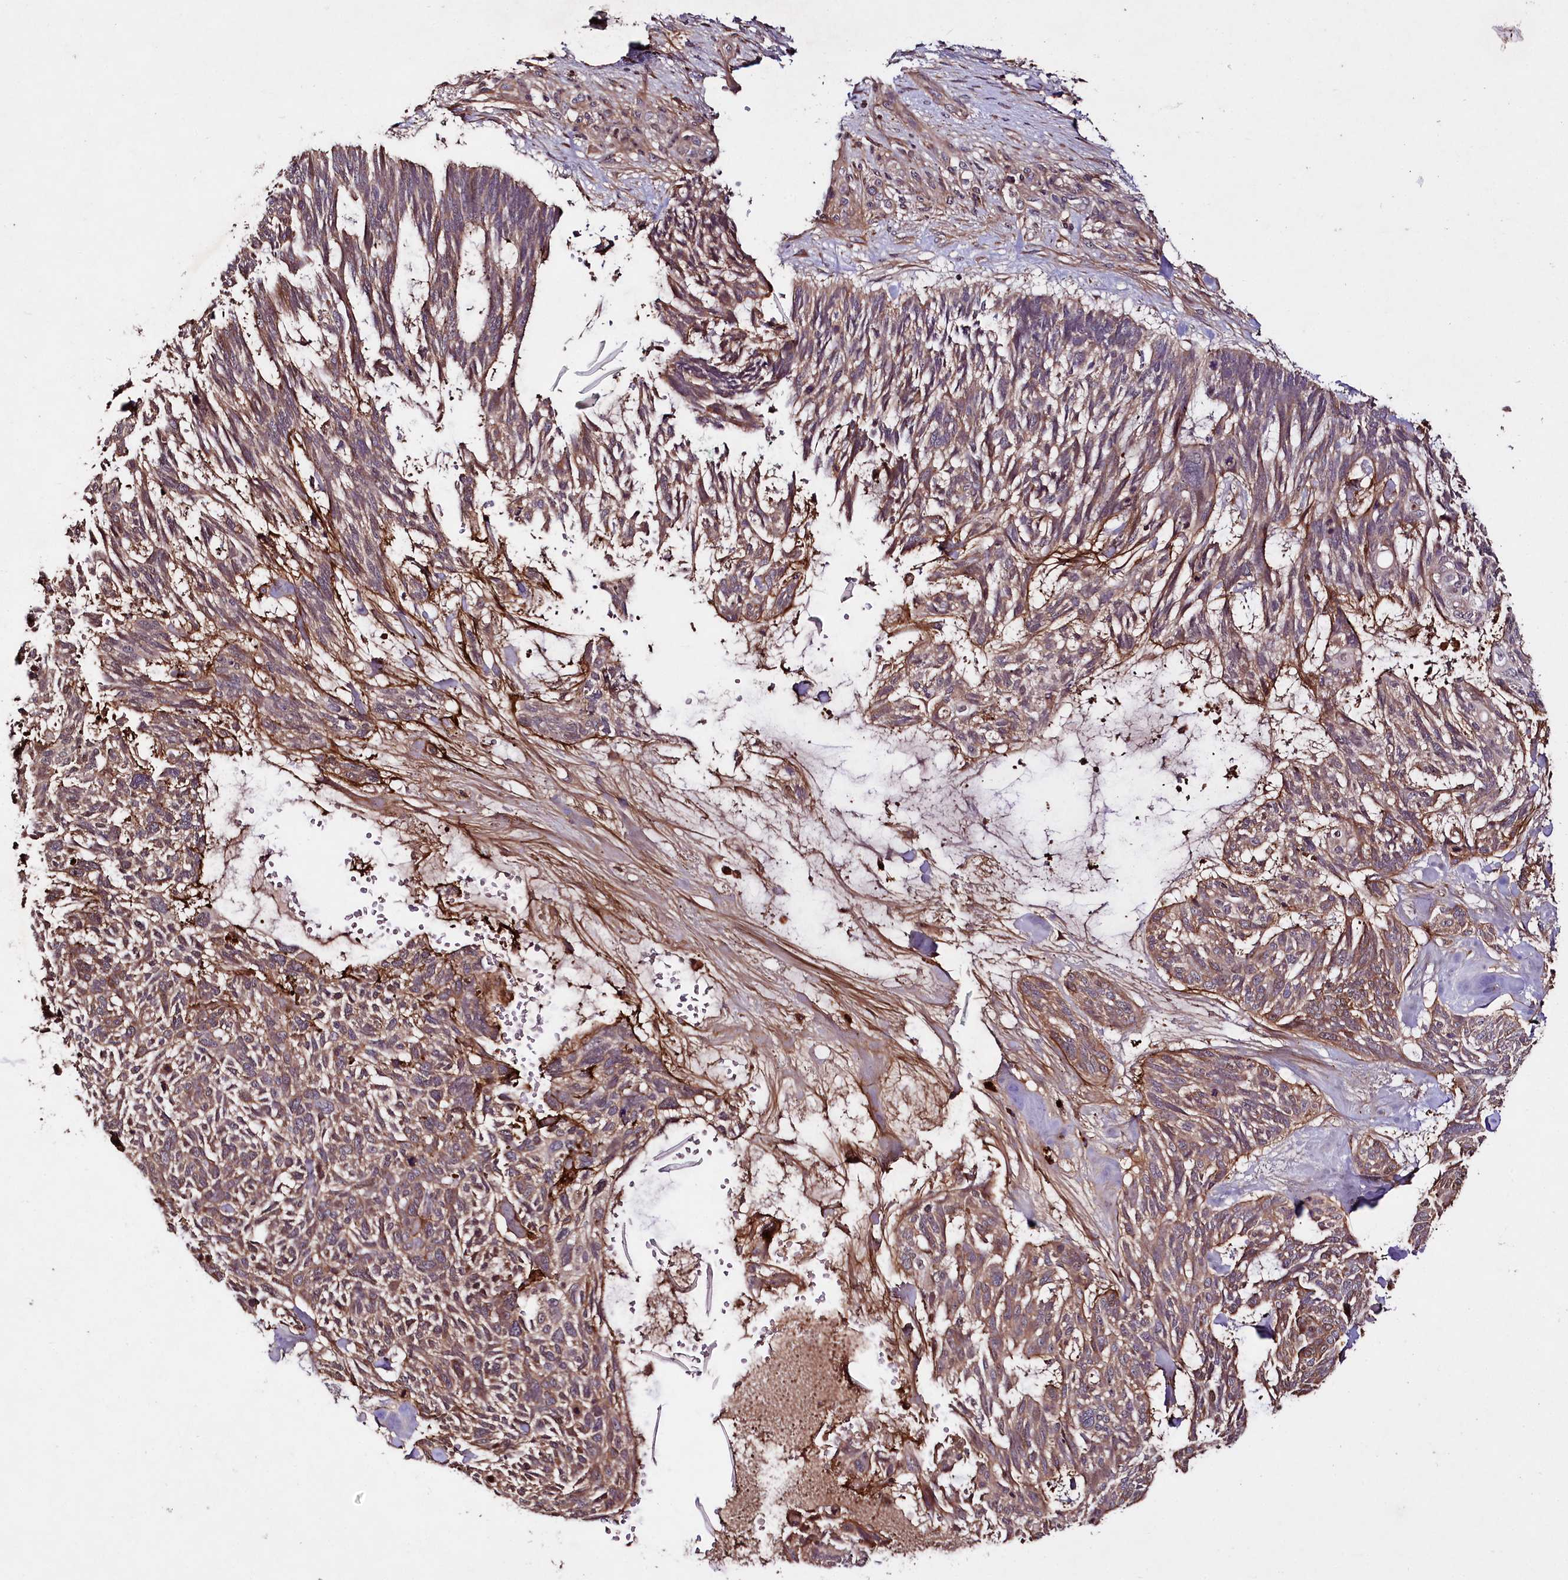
{"staining": {"intensity": "moderate", "quantity": ">75%", "location": "cytoplasmic/membranous"}, "tissue": "skin cancer", "cell_type": "Tumor cells", "image_type": "cancer", "snomed": [{"axis": "morphology", "description": "Basal cell carcinoma"}, {"axis": "topography", "description": "Skin"}], "caption": "A photomicrograph of skin cancer stained for a protein displays moderate cytoplasmic/membranous brown staining in tumor cells. (Stains: DAB (3,3'-diaminobenzidine) in brown, nuclei in blue, Microscopy: brightfield microscopy at high magnification).", "gene": "TNPO3", "patient": {"sex": "male", "age": 88}}